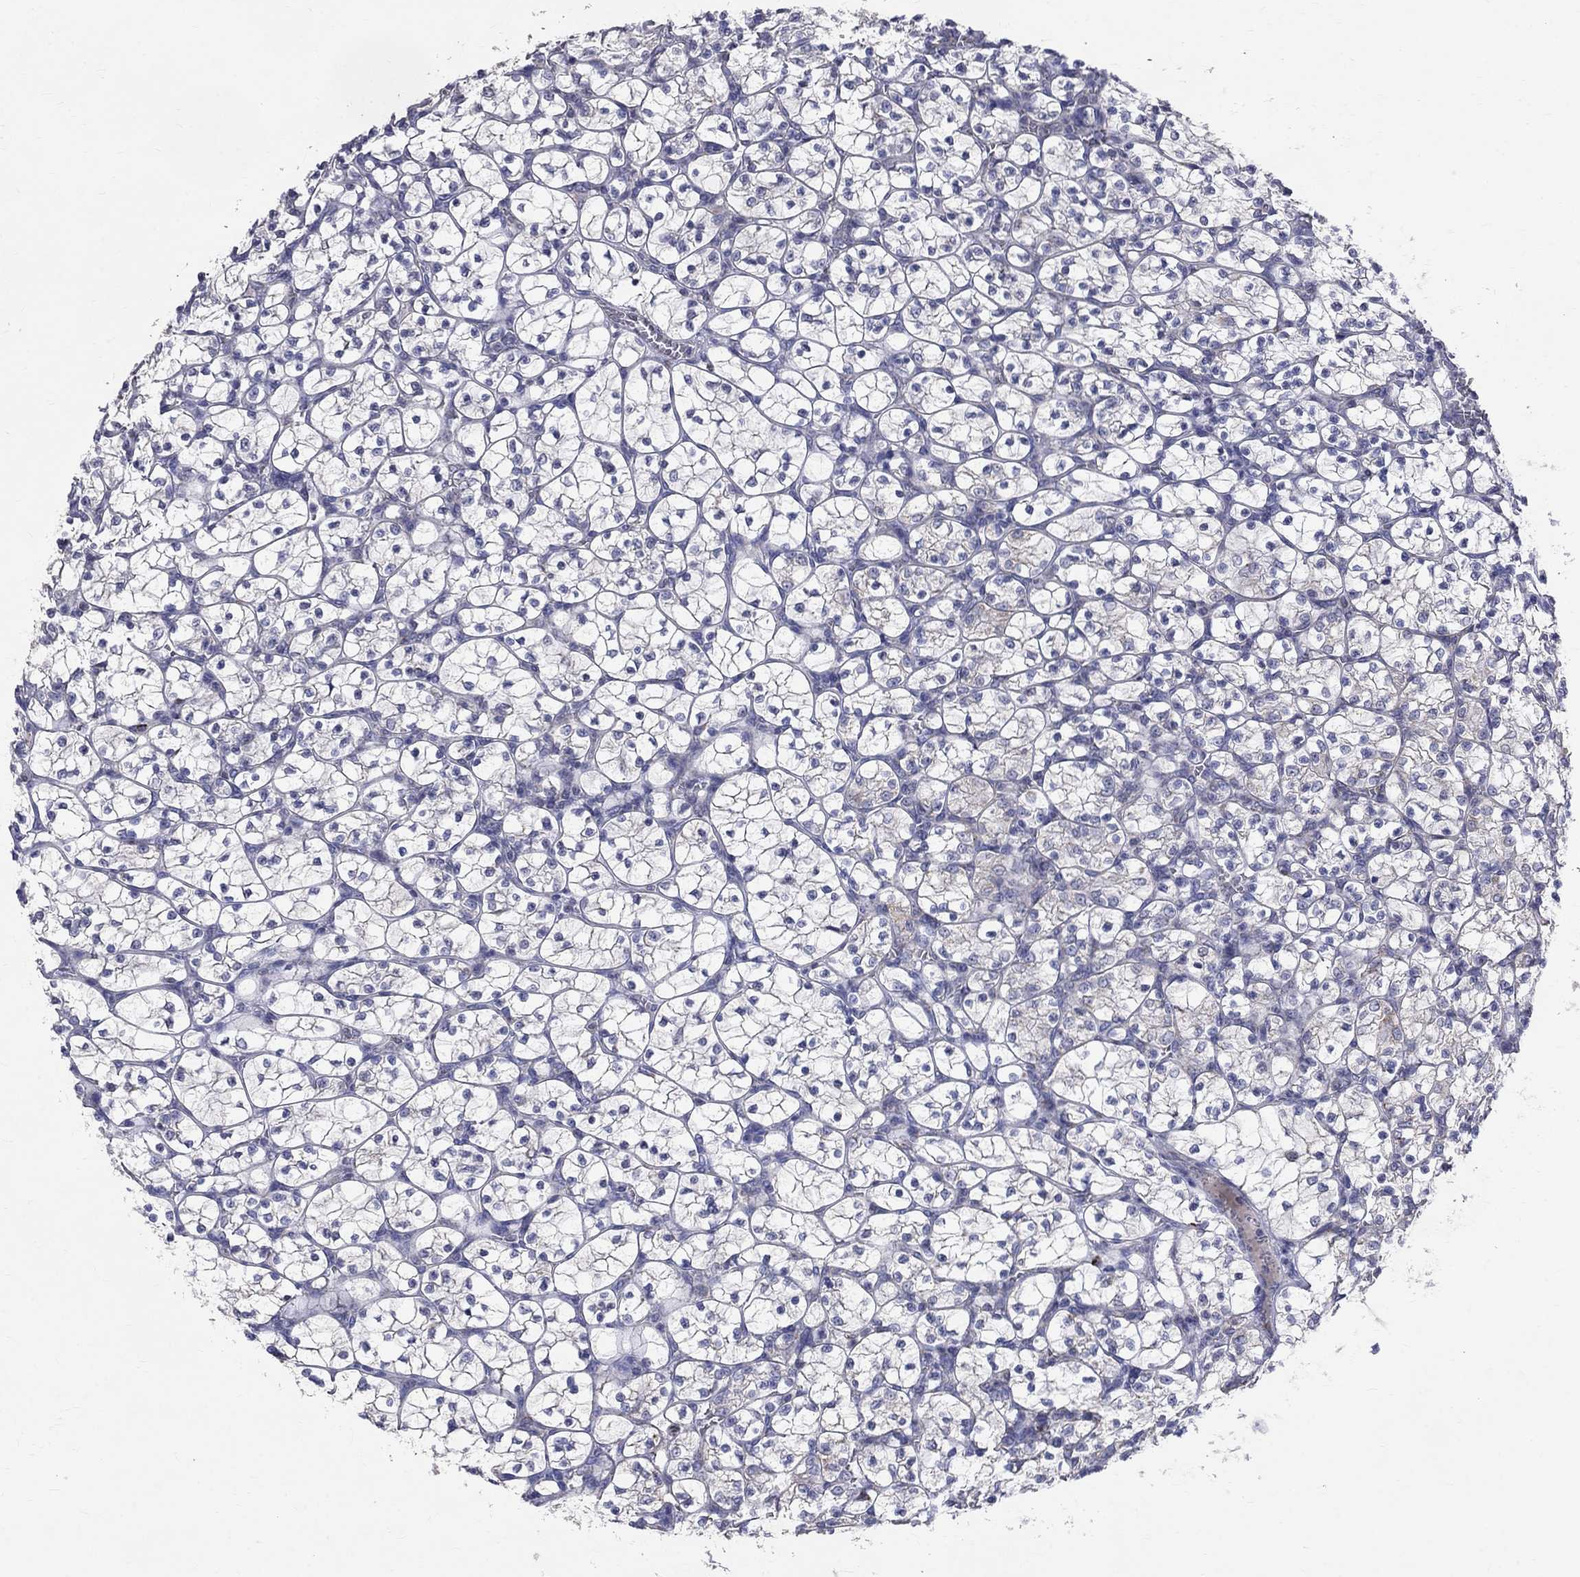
{"staining": {"intensity": "negative", "quantity": "none", "location": "none"}, "tissue": "renal cancer", "cell_type": "Tumor cells", "image_type": "cancer", "snomed": [{"axis": "morphology", "description": "Adenocarcinoma, NOS"}, {"axis": "topography", "description": "Kidney"}], "caption": "The histopathology image demonstrates no significant staining in tumor cells of renal adenocarcinoma.", "gene": "SLC4A10", "patient": {"sex": "female", "age": 89}}